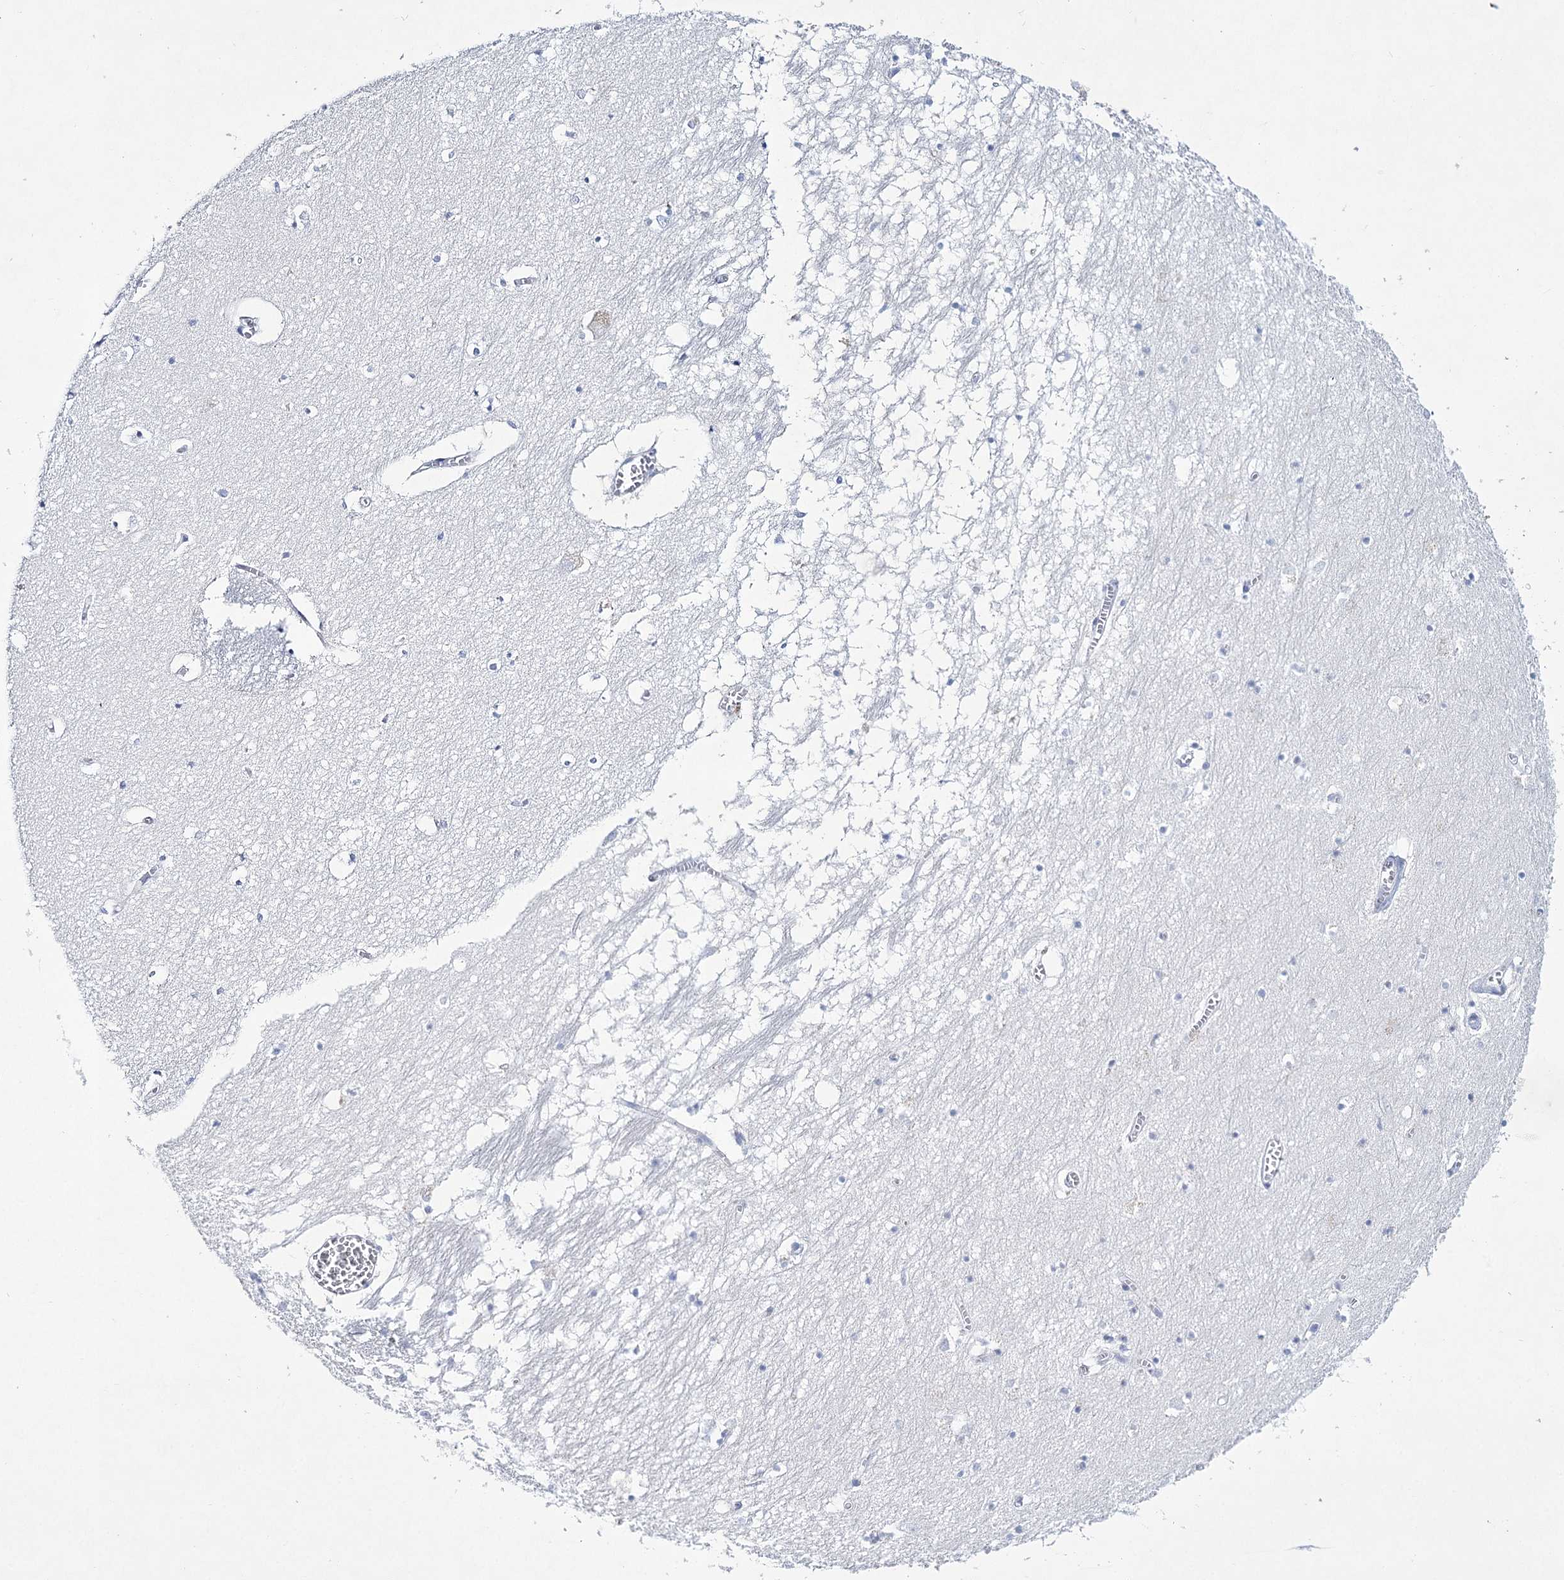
{"staining": {"intensity": "negative", "quantity": "none", "location": "none"}, "tissue": "hippocampus", "cell_type": "Glial cells", "image_type": "normal", "snomed": [{"axis": "morphology", "description": "Normal tissue, NOS"}, {"axis": "topography", "description": "Hippocampus"}], "caption": "Glial cells are negative for protein expression in normal human hippocampus. (Stains: DAB (3,3'-diaminobenzidine) immunohistochemistry with hematoxylin counter stain, Microscopy: brightfield microscopy at high magnification).", "gene": "RNF186", "patient": {"sex": "male", "age": 70}}